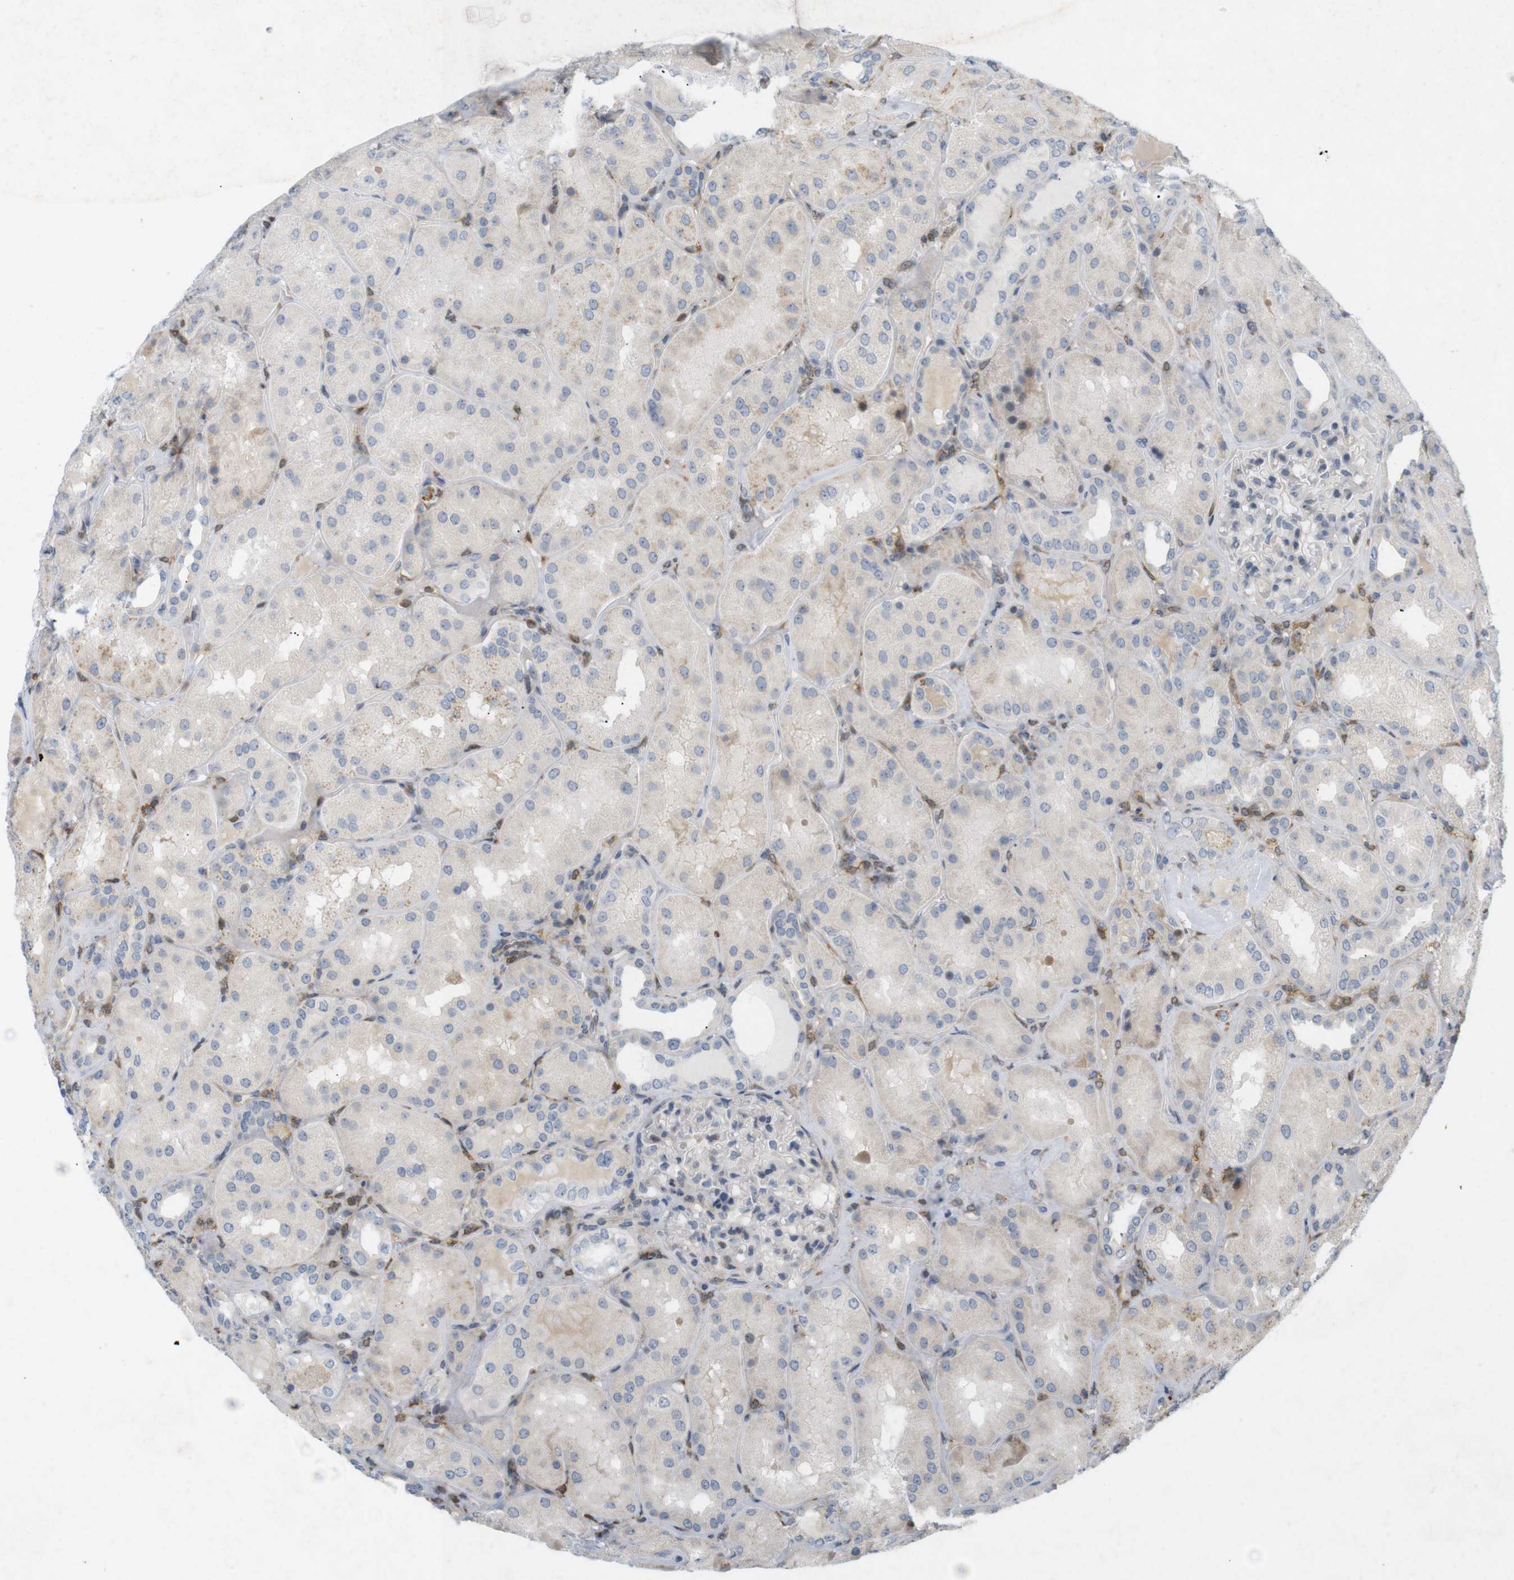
{"staining": {"intensity": "negative", "quantity": "none", "location": "none"}, "tissue": "kidney", "cell_type": "Cells in glomeruli", "image_type": "normal", "snomed": [{"axis": "morphology", "description": "Normal tissue, NOS"}, {"axis": "topography", "description": "Kidney"}], "caption": "Normal kidney was stained to show a protein in brown. There is no significant positivity in cells in glomeruli. (Stains: DAB IHC with hematoxylin counter stain, Microscopy: brightfield microscopy at high magnification).", "gene": "PPP1R14A", "patient": {"sex": "female", "age": 56}}